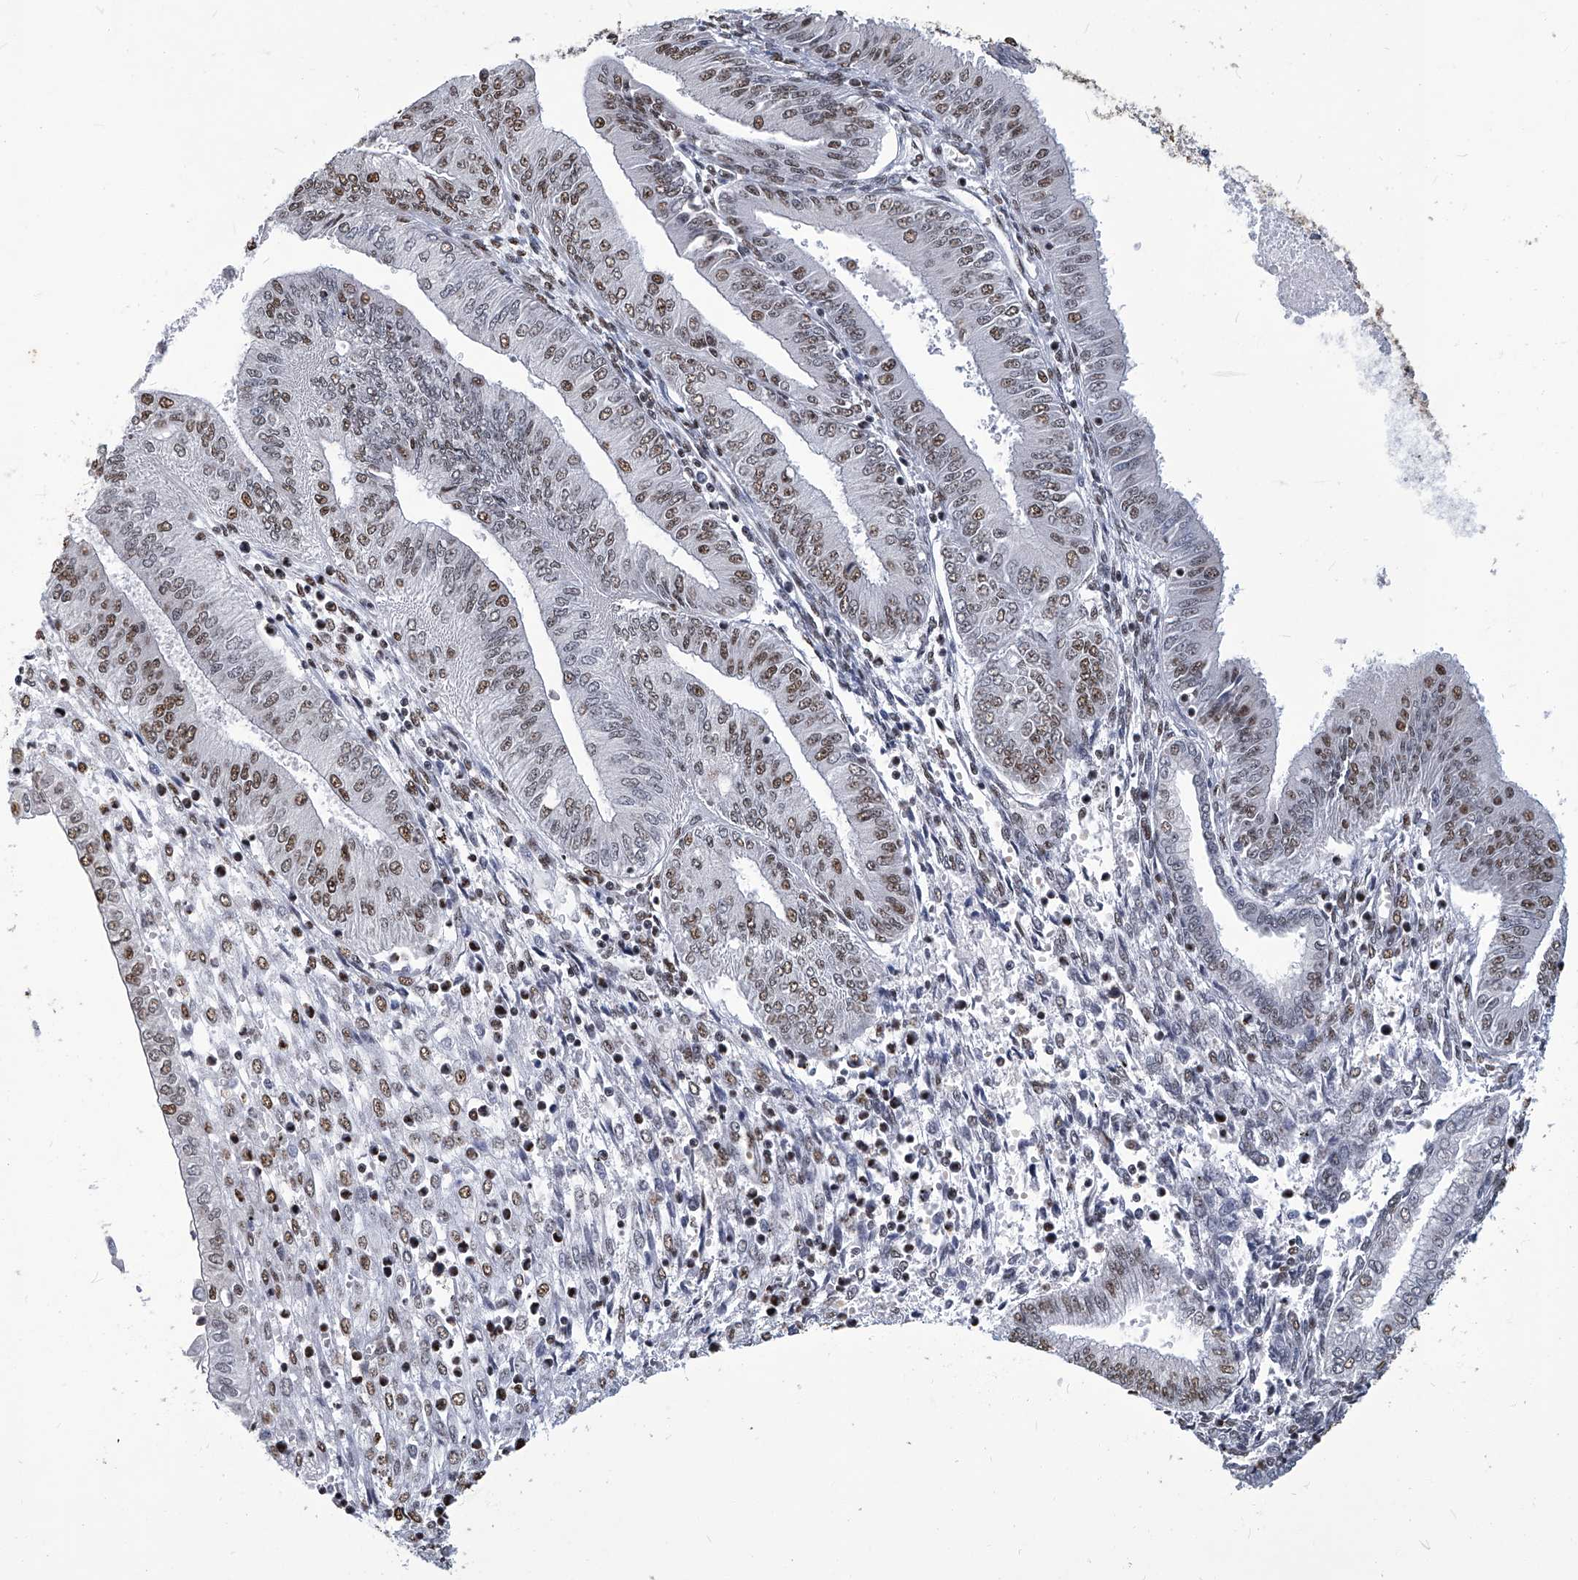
{"staining": {"intensity": "moderate", "quantity": "<25%", "location": "nuclear"}, "tissue": "endometrial cancer", "cell_type": "Tumor cells", "image_type": "cancer", "snomed": [{"axis": "morphology", "description": "Adenocarcinoma, NOS"}, {"axis": "topography", "description": "Endometrium"}], "caption": "A histopathology image of human adenocarcinoma (endometrial) stained for a protein shows moderate nuclear brown staining in tumor cells.", "gene": "HBP1", "patient": {"sex": "female", "age": 53}}